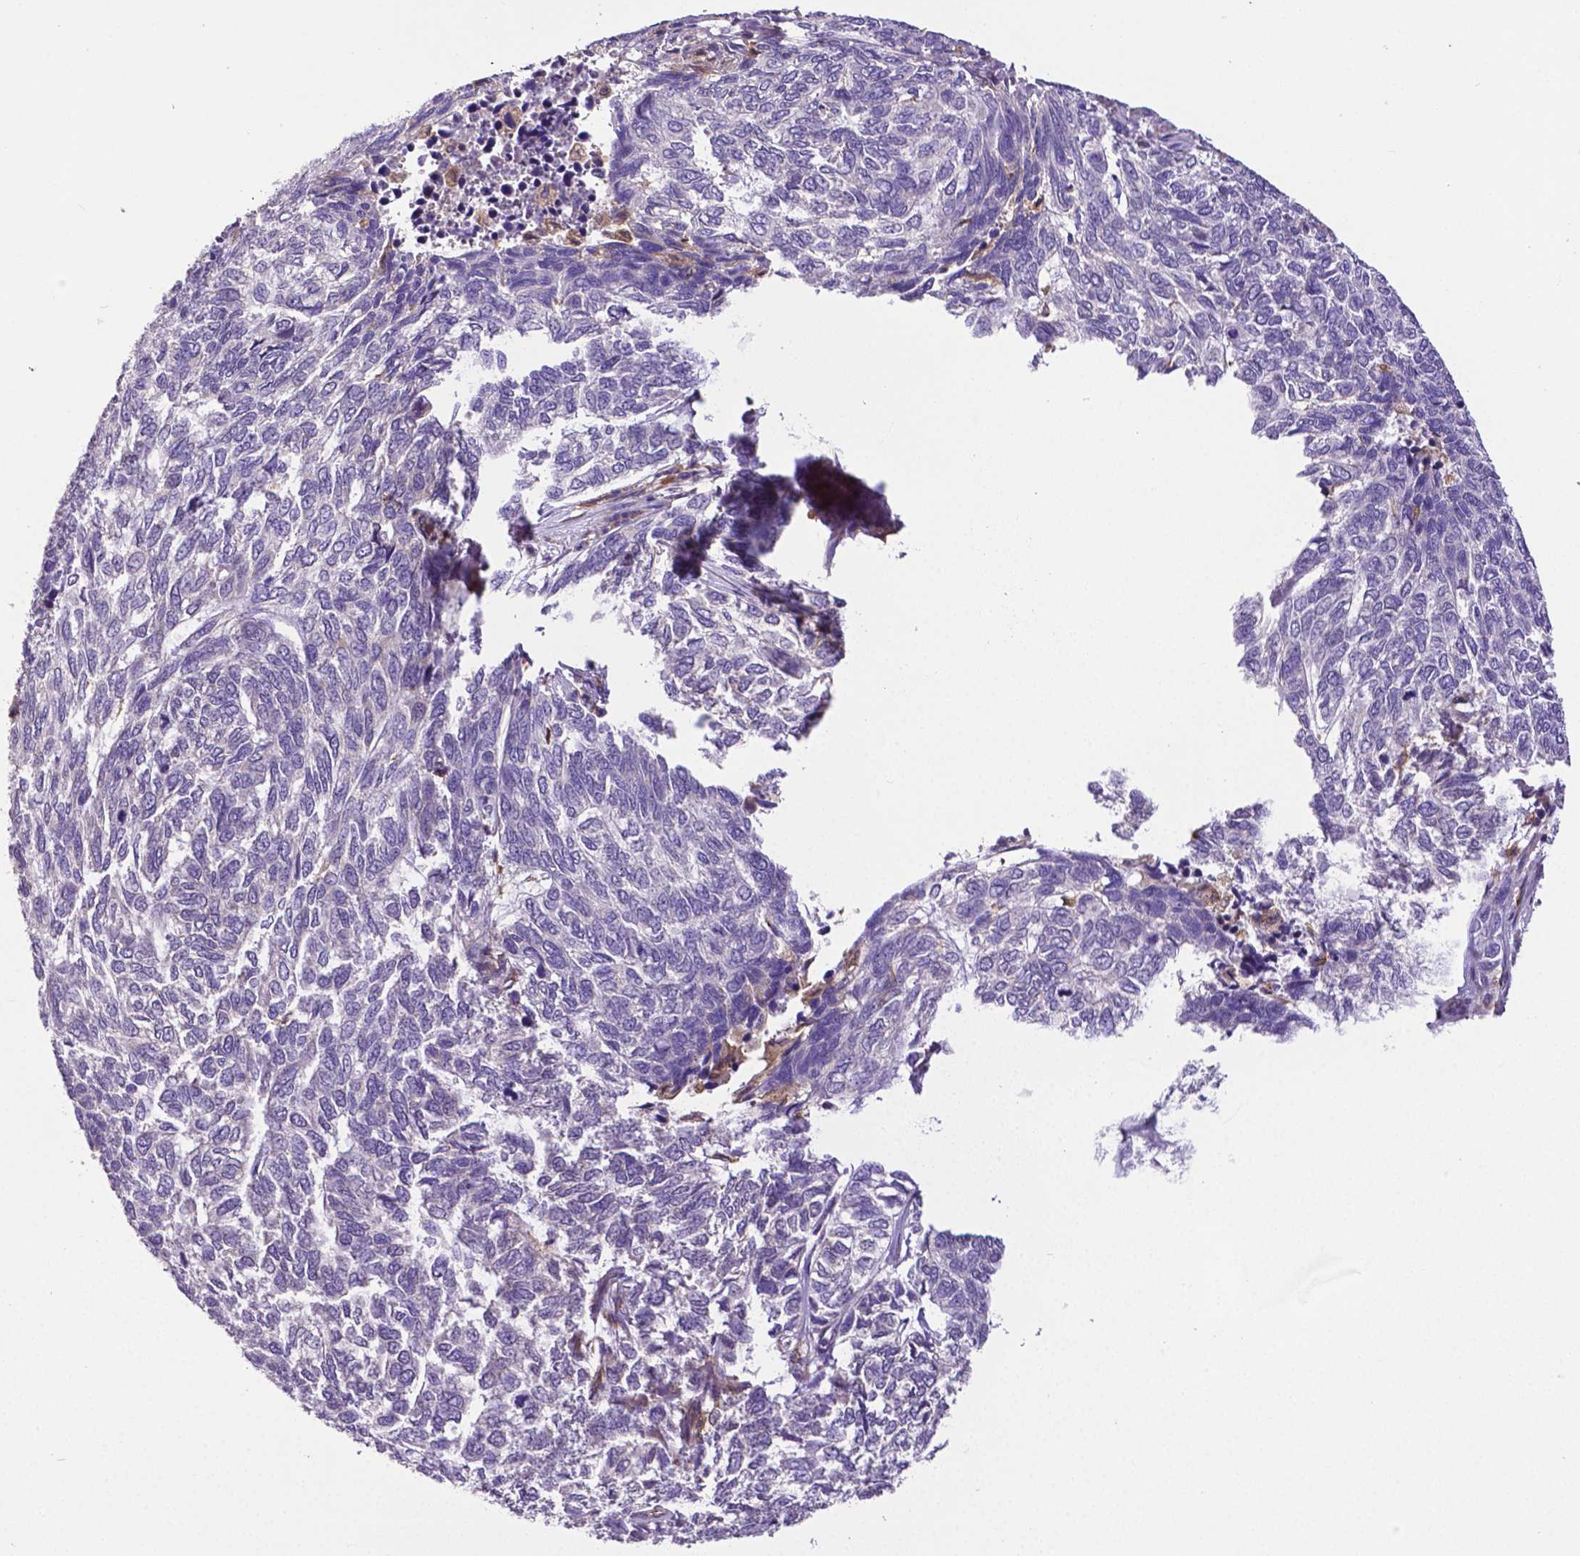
{"staining": {"intensity": "negative", "quantity": "none", "location": "none"}, "tissue": "skin cancer", "cell_type": "Tumor cells", "image_type": "cancer", "snomed": [{"axis": "morphology", "description": "Basal cell carcinoma"}, {"axis": "topography", "description": "Skin"}], "caption": "Human skin cancer stained for a protein using IHC exhibits no positivity in tumor cells.", "gene": "DICER1", "patient": {"sex": "female", "age": 65}}